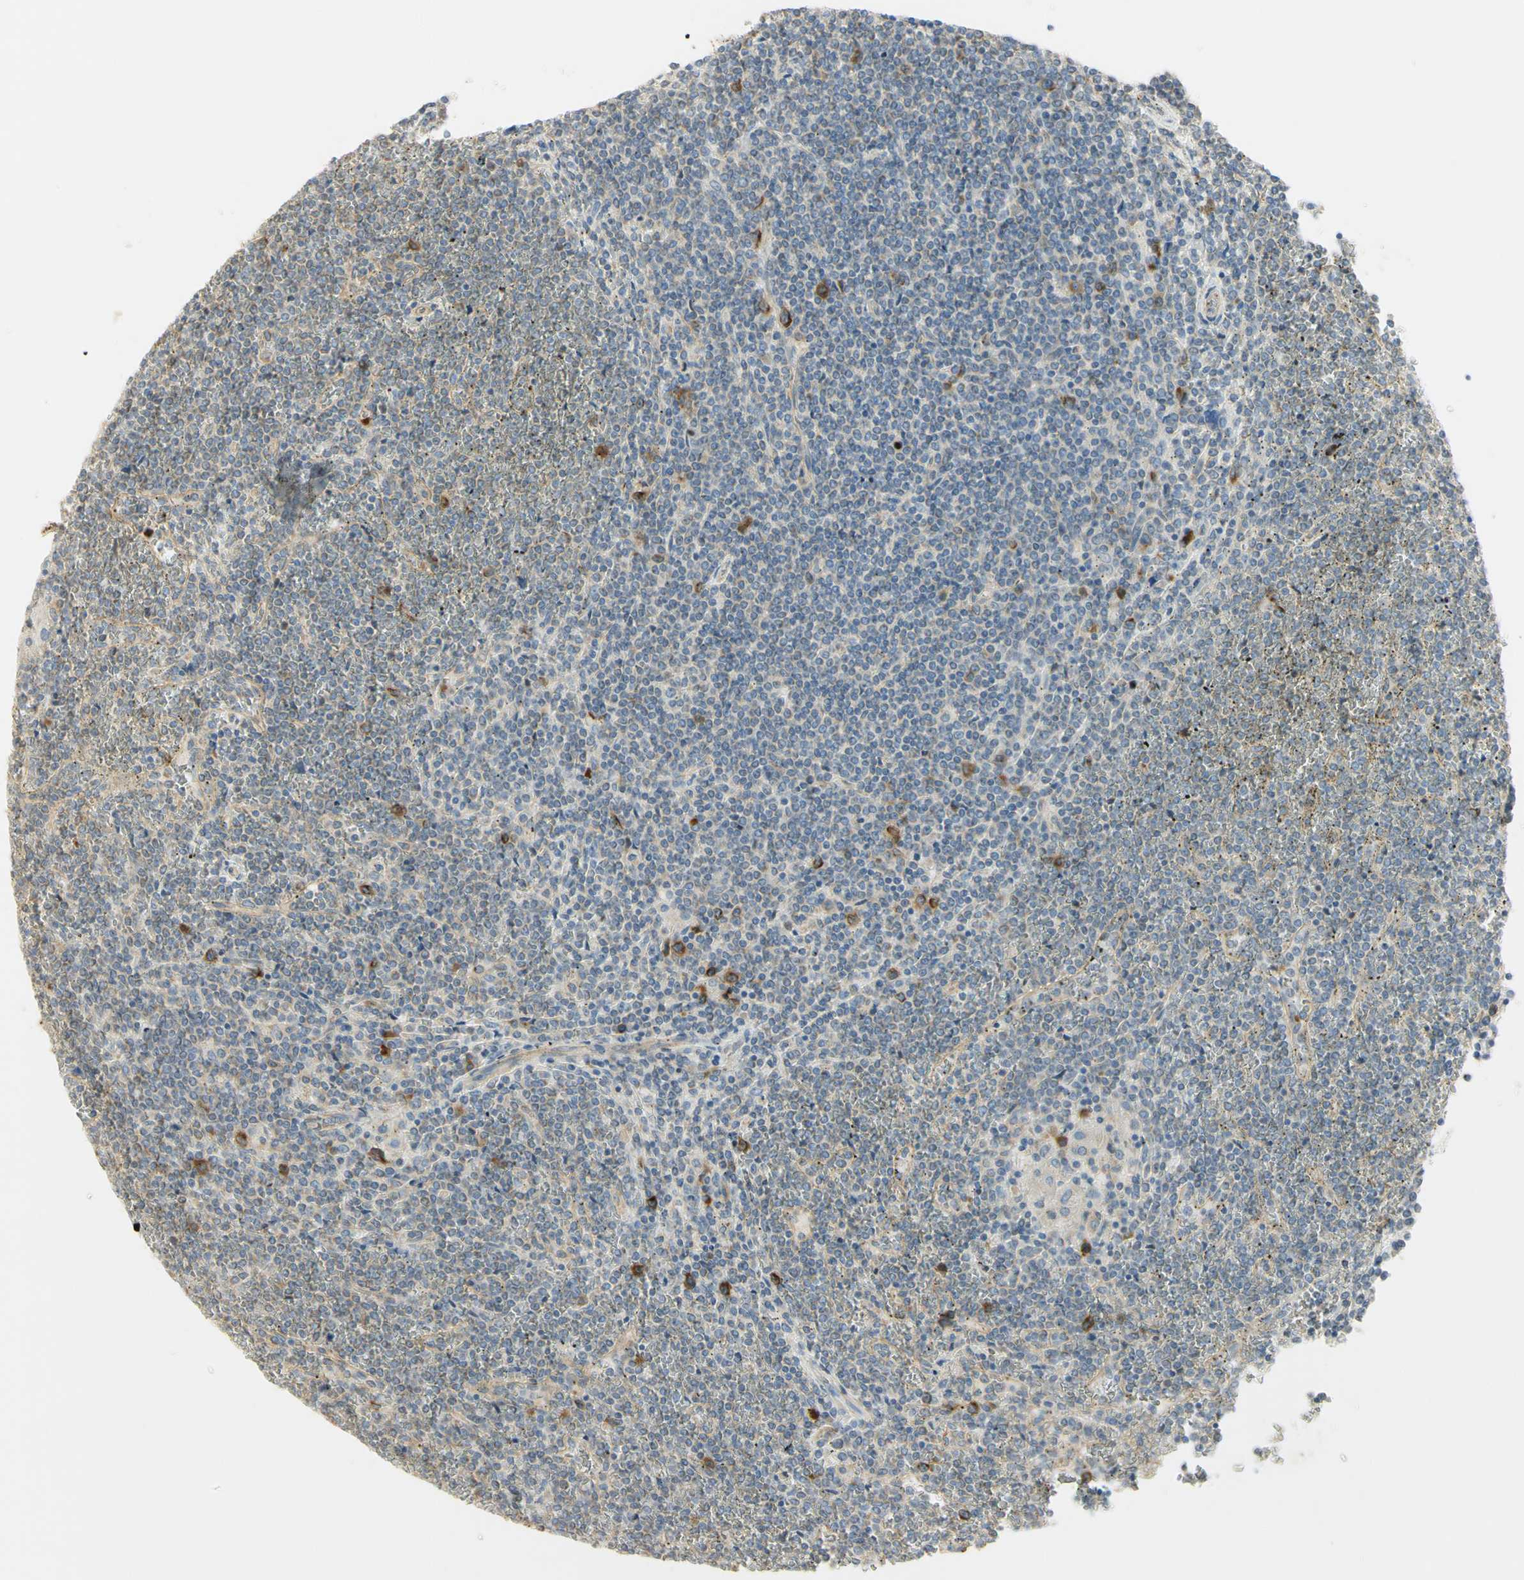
{"staining": {"intensity": "negative", "quantity": "none", "location": "none"}, "tissue": "lymphoma", "cell_type": "Tumor cells", "image_type": "cancer", "snomed": [{"axis": "morphology", "description": "Malignant lymphoma, non-Hodgkin's type, Low grade"}, {"axis": "topography", "description": "Spleen"}], "caption": "This is an immunohistochemistry (IHC) histopathology image of human malignant lymphoma, non-Hodgkin's type (low-grade). There is no positivity in tumor cells.", "gene": "KIF11", "patient": {"sex": "female", "age": 19}}